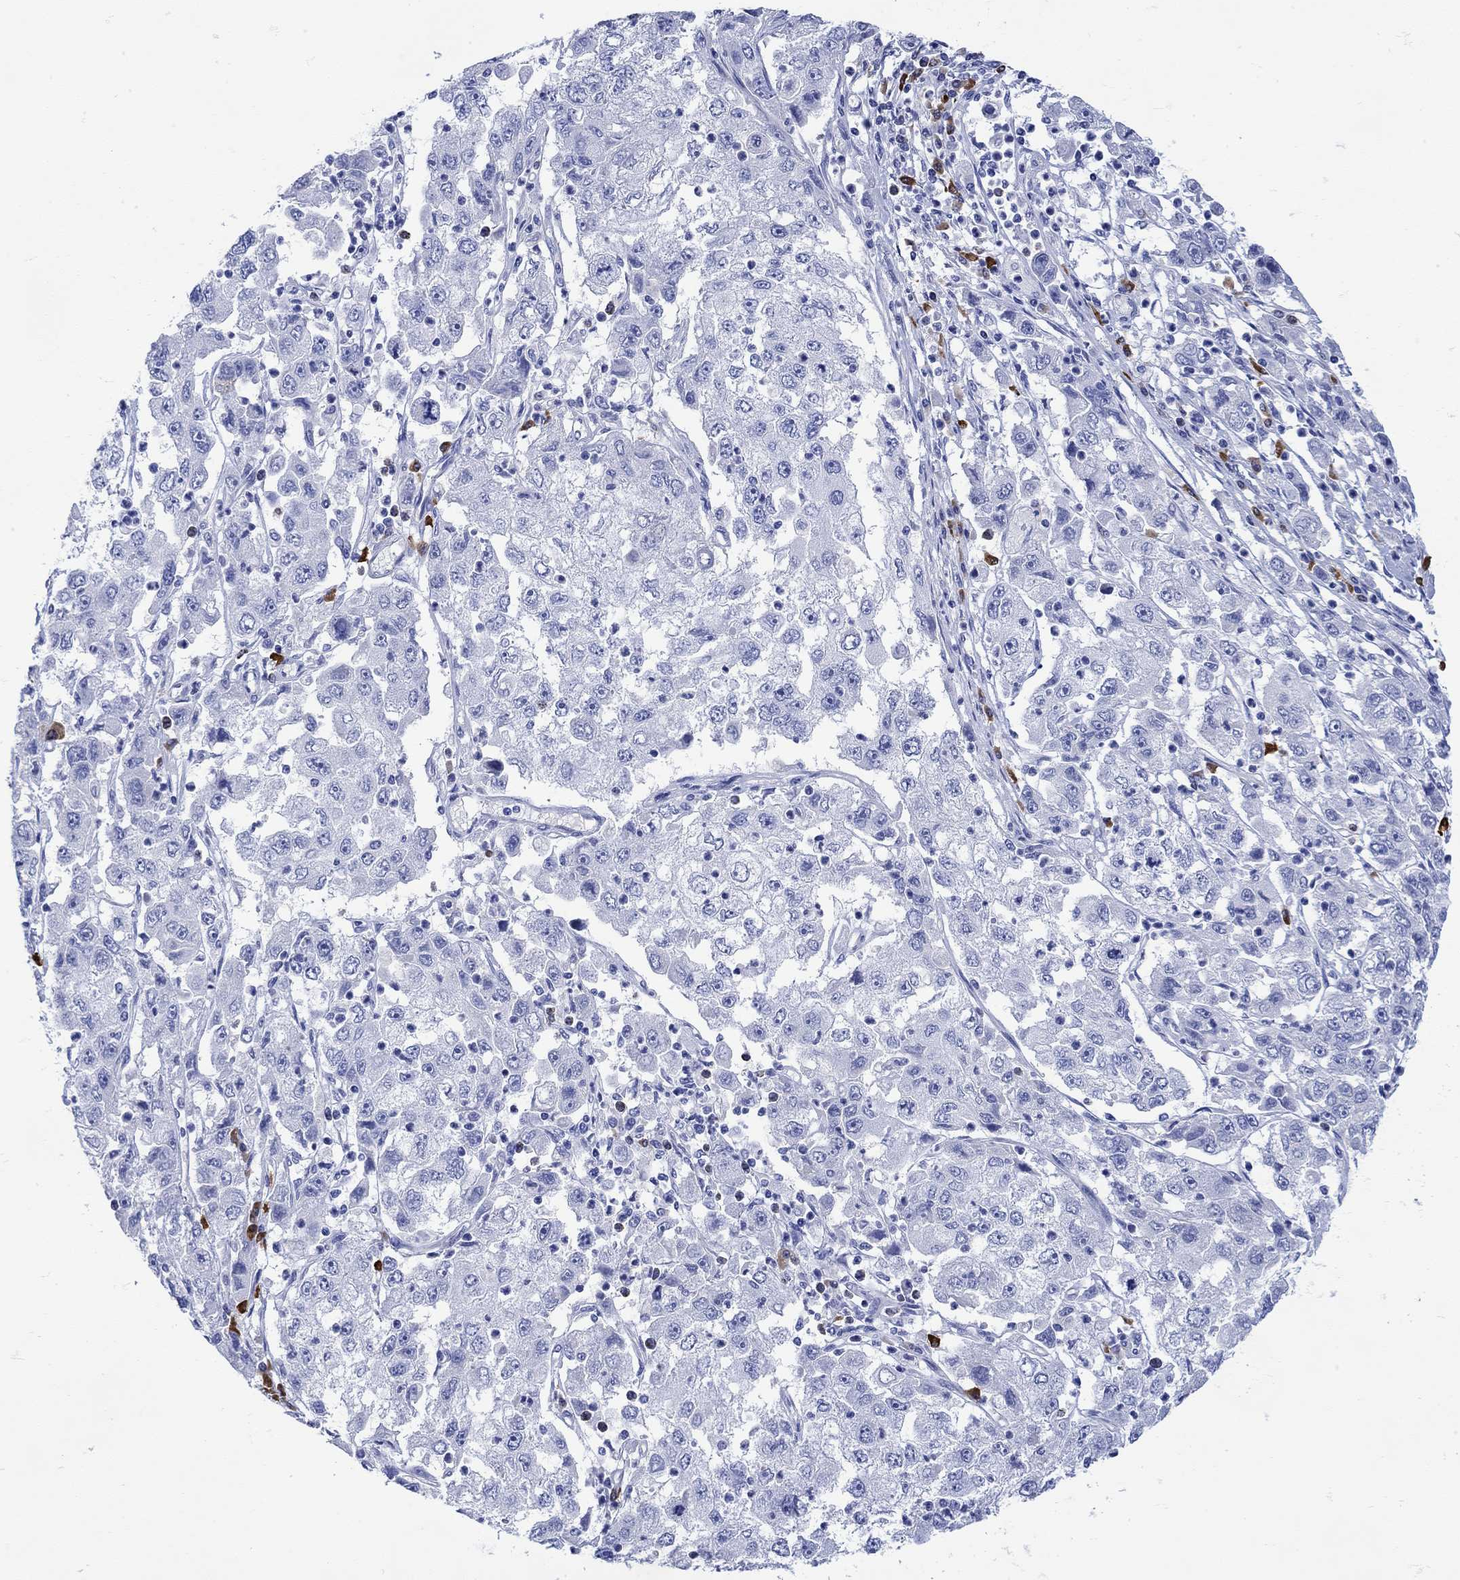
{"staining": {"intensity": "negative", "quantity": "none", "location": "none"}, "tissue": "cervical cancer", "cell_type": "Tumor cells", "image_type": "cancer", "snomed": [{"axis": "morphology", "description": "Squamous cell carcinoma, NOS"}, {"axis": "topography", "description": "Cervix"}], "caption": "This is a image of IHC staining of cervical cancer, which shows no positivity in tumor cells.", "gene": "ANKMY1", "patient": {"sex": "female", "age": 36}}